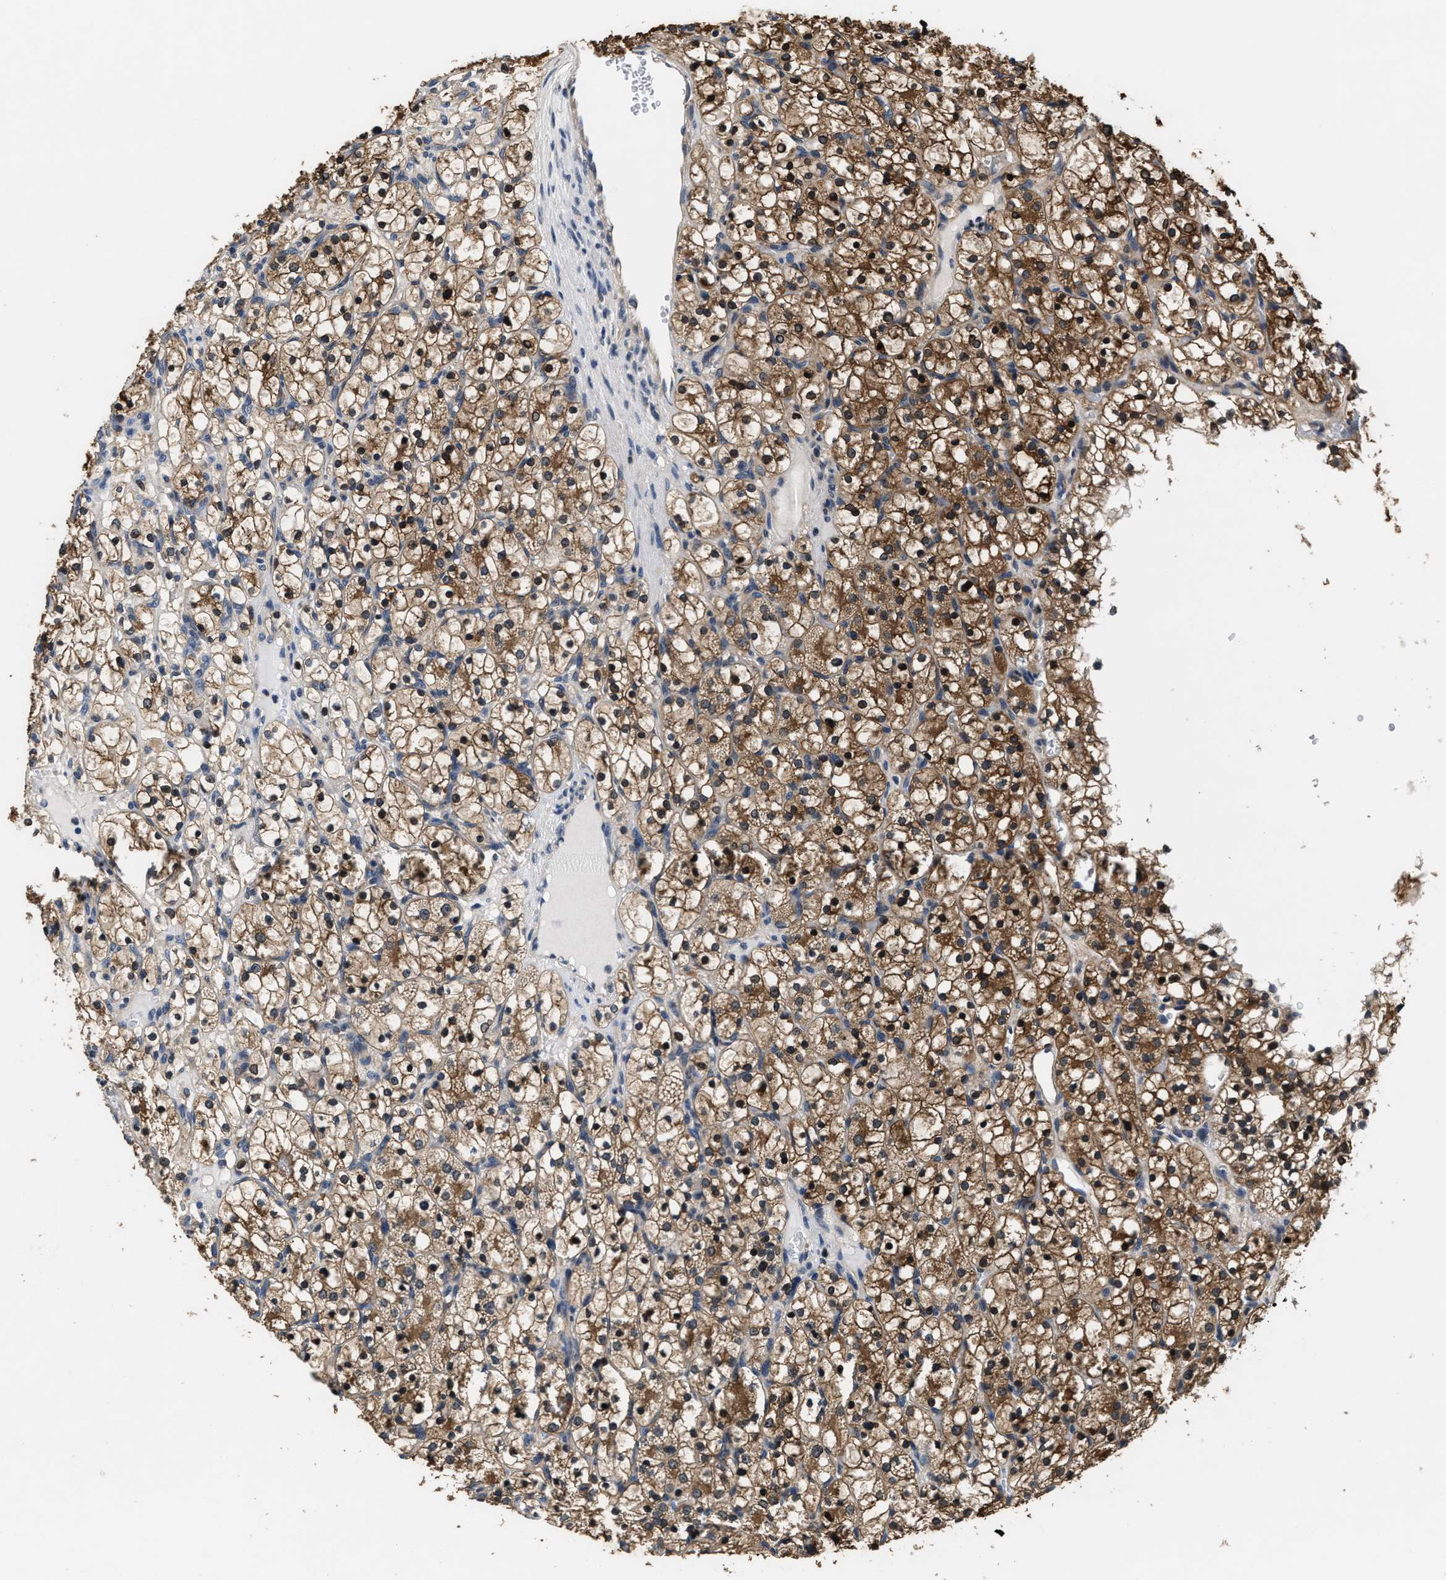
{"staining": {"intensity": "moderate", "quantity": ">75%", "location": "cytoplasmic/membranous"}, "tissue": "renal cancer", "cell_type": "Tumor cells", "image_type": "cancer", "snomed": [{"axis": "morphology", "description": "Adenocarcinoma, NOS"}, {"axis": "topography", "description": "Kidney"}], "caption": "Protein staining of renal adenocarcinoma tissue reveals moderate cytoplasmic/membranous staining in about >75% of tumor cells.", "gene": "PHPT1", "patient": {"sex": "female", "age": 69}}